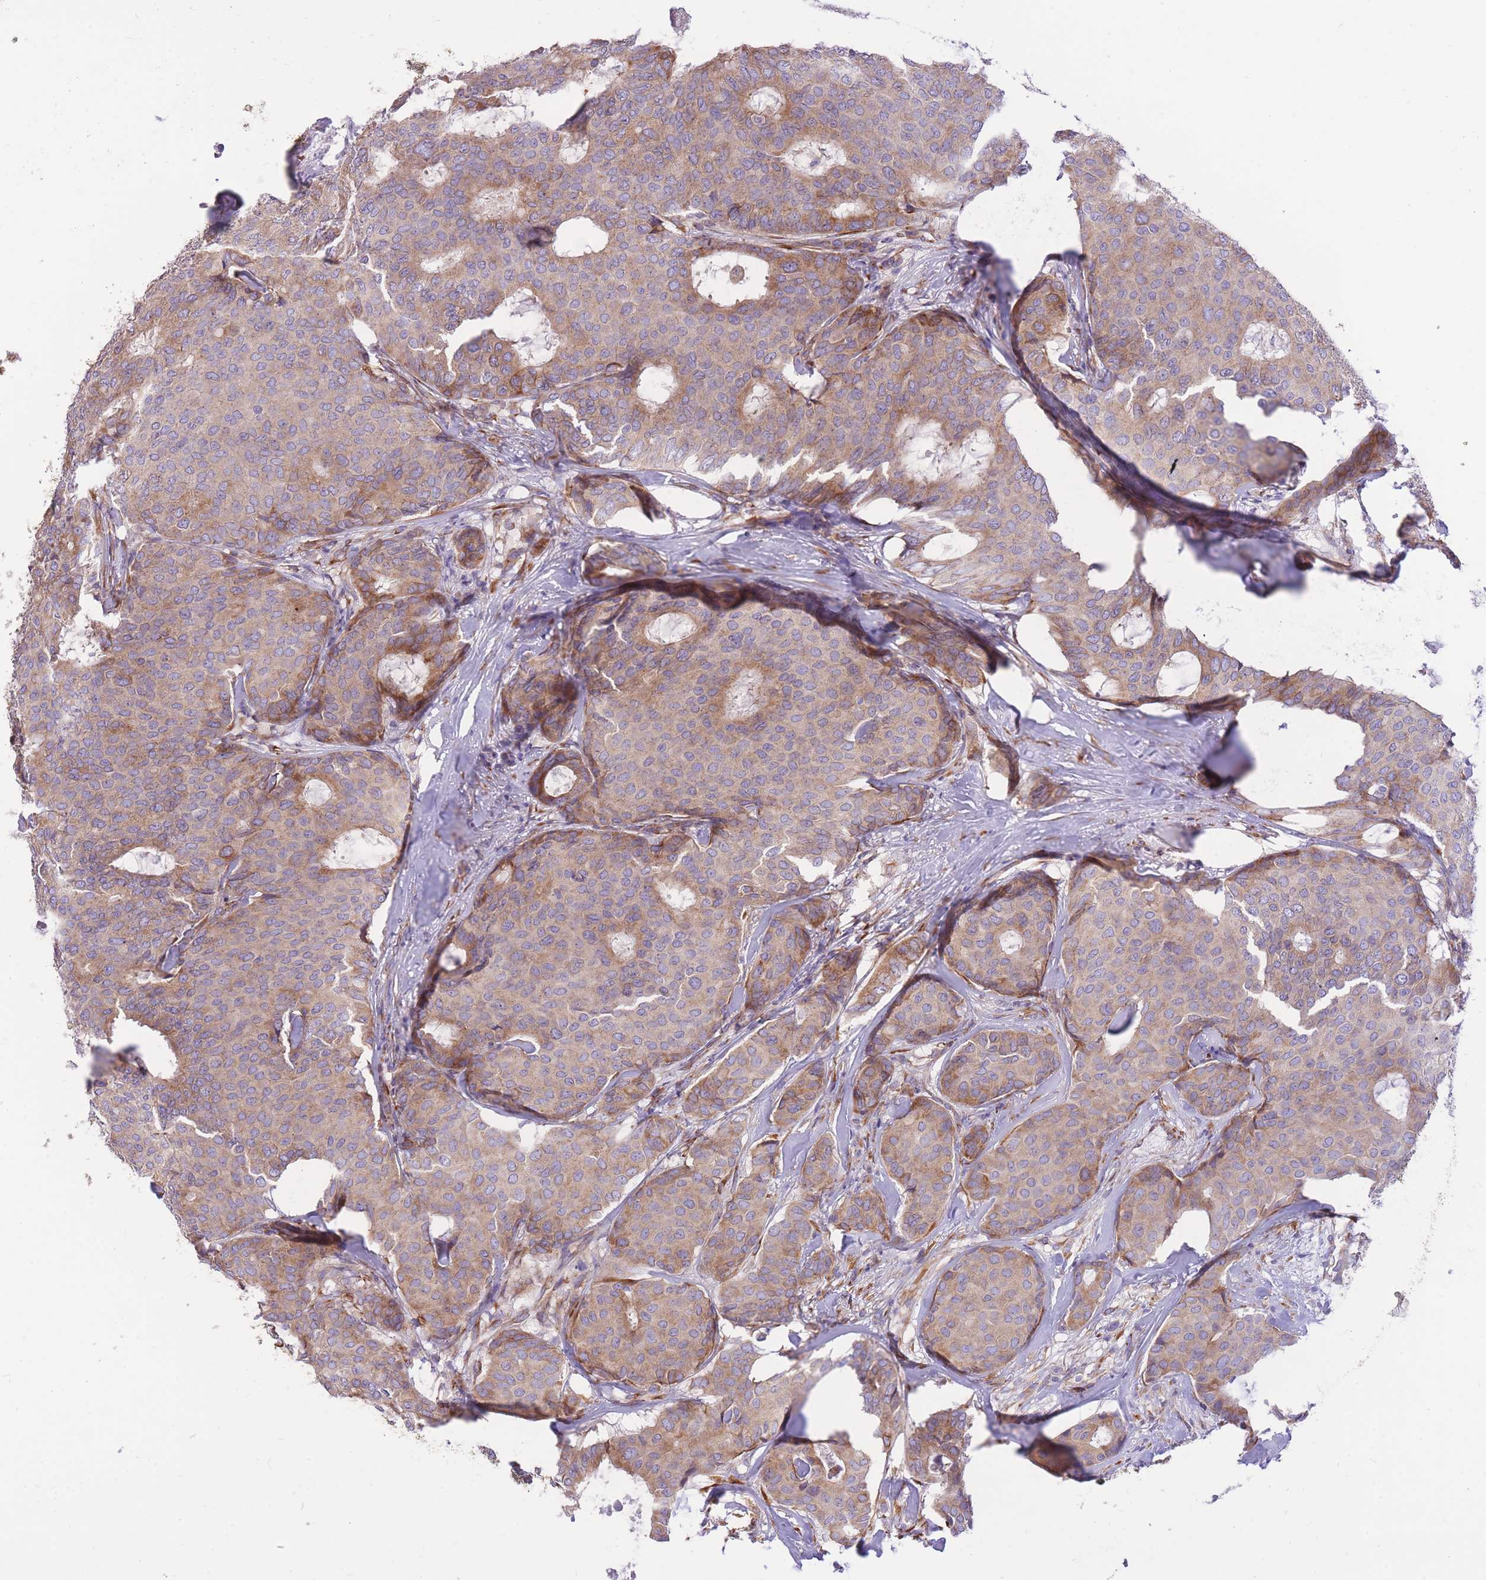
{"staining": {"intensity": "moderate", "quantity": "25%-75%", "location": "cytoplasmic/membranous"}, "tissue": "breast cancer", "cell_type": "Tumor cells", "image_type": "cancer", "snomed": [{"axis": "morphology", "description": "Duct carcinoma"}, {"axis": "topography", "description": "Breast"}], "caption": "Protein analysis of breast invasive ductal carcinoma tissue demonstrates moderate cytoplasmic/membranous staining in approximately 25%-75% of tumor cells.", "gene": "GBP7", "patient": {"sex": "female", "age": 75}}